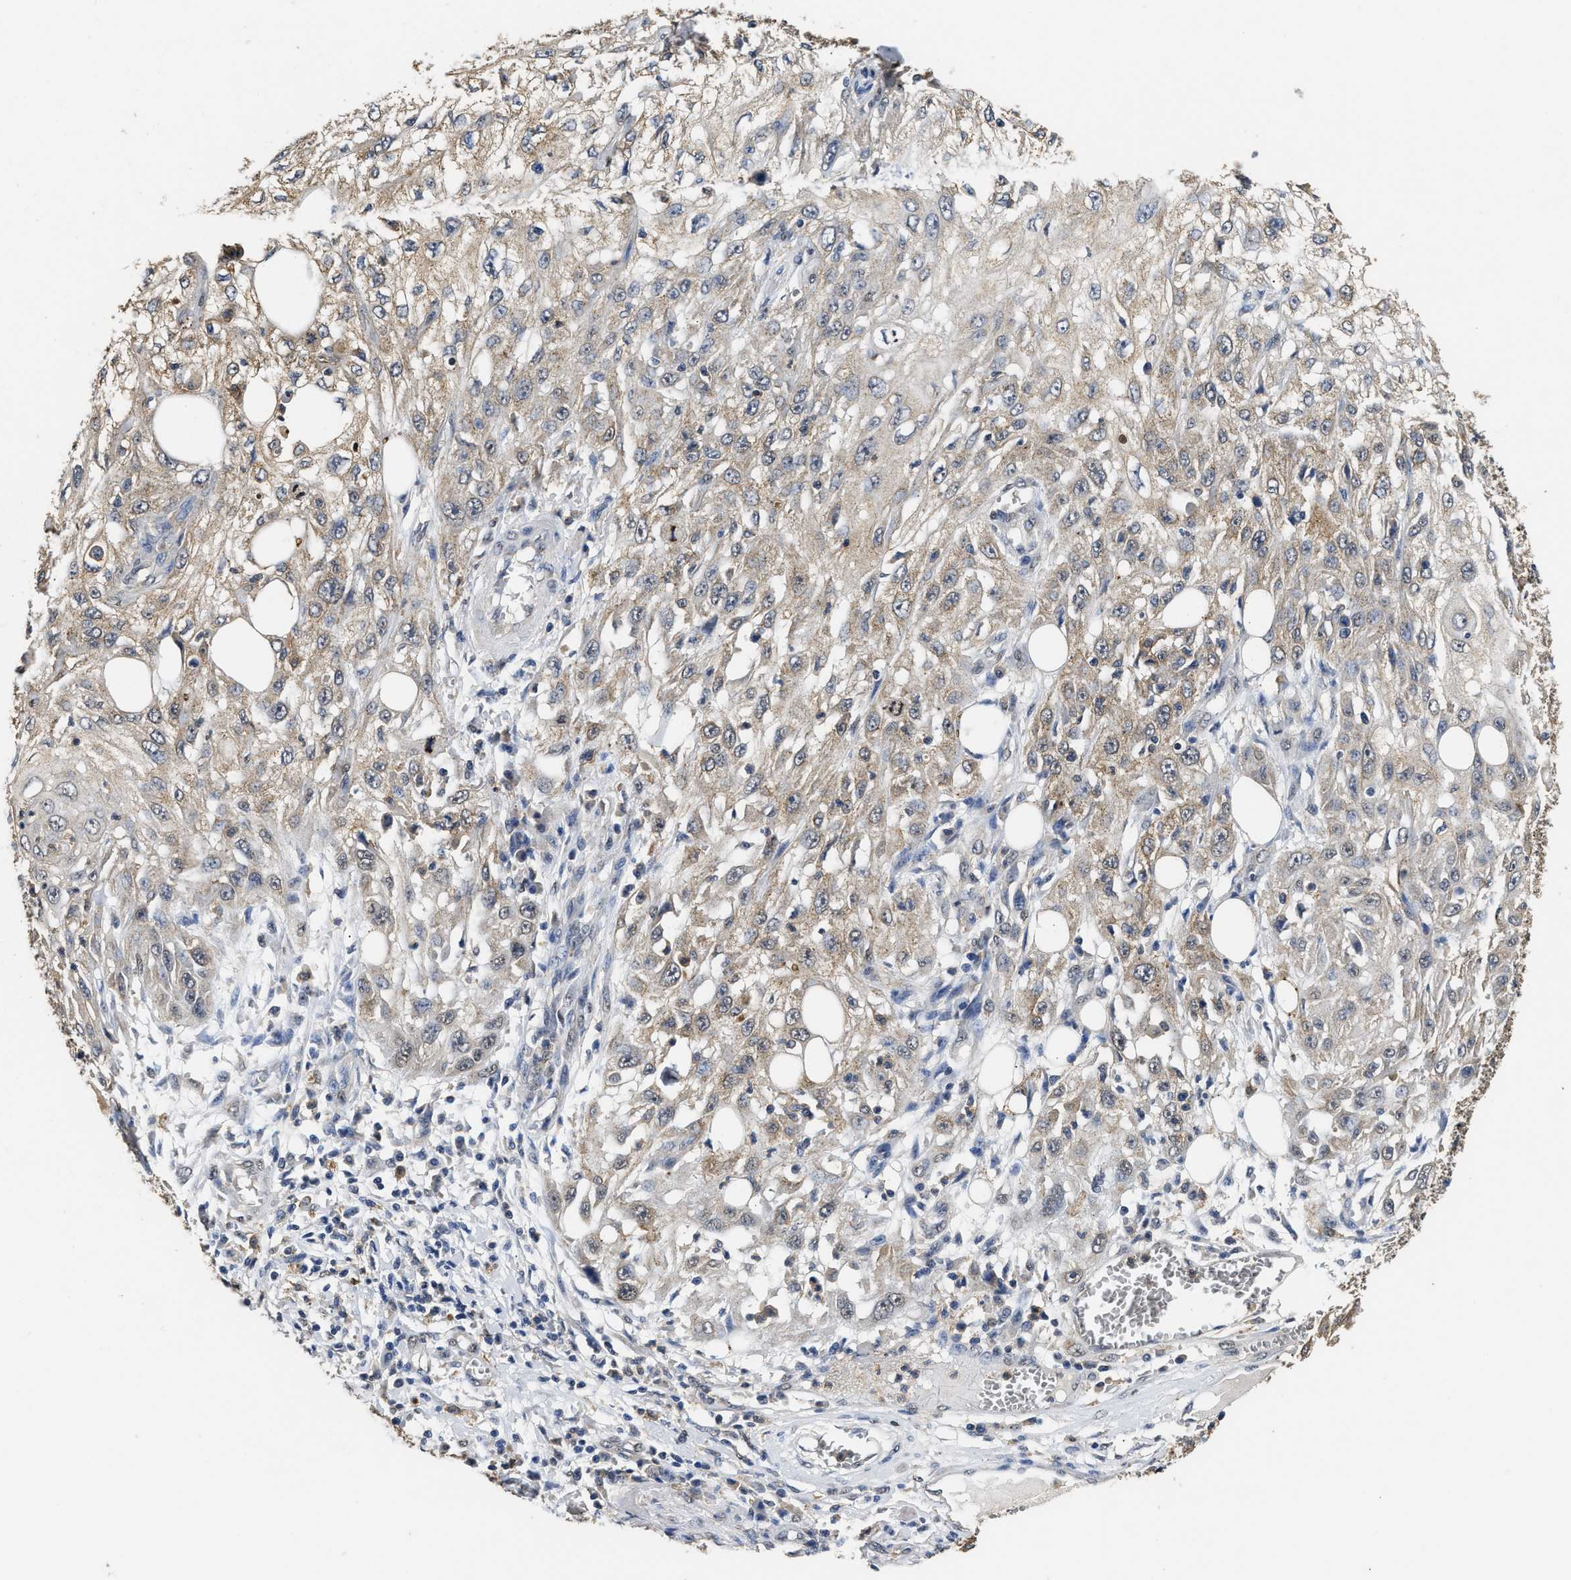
{"staining": {"intensity": "weak", "quantity": ">75%", "location": "cytoplasmic/membranous"}, "tissue": "skin cancer", "cell_type": "Tumor cells", "image_type": "cancer", "snomed": [{"axis": "morphology", "description": "Squamous cell carcinoma, NOS"}, {"axis": "topography", "description": "Skin"}], "caption": "The immunohistochemical stain highlights weak cytoplasmic/membranous expression in tumor cells of skin squamous cell carcinoma tissue.", "gene": "CTNNA1", "patient": {"sex": "male", "age": 75}}